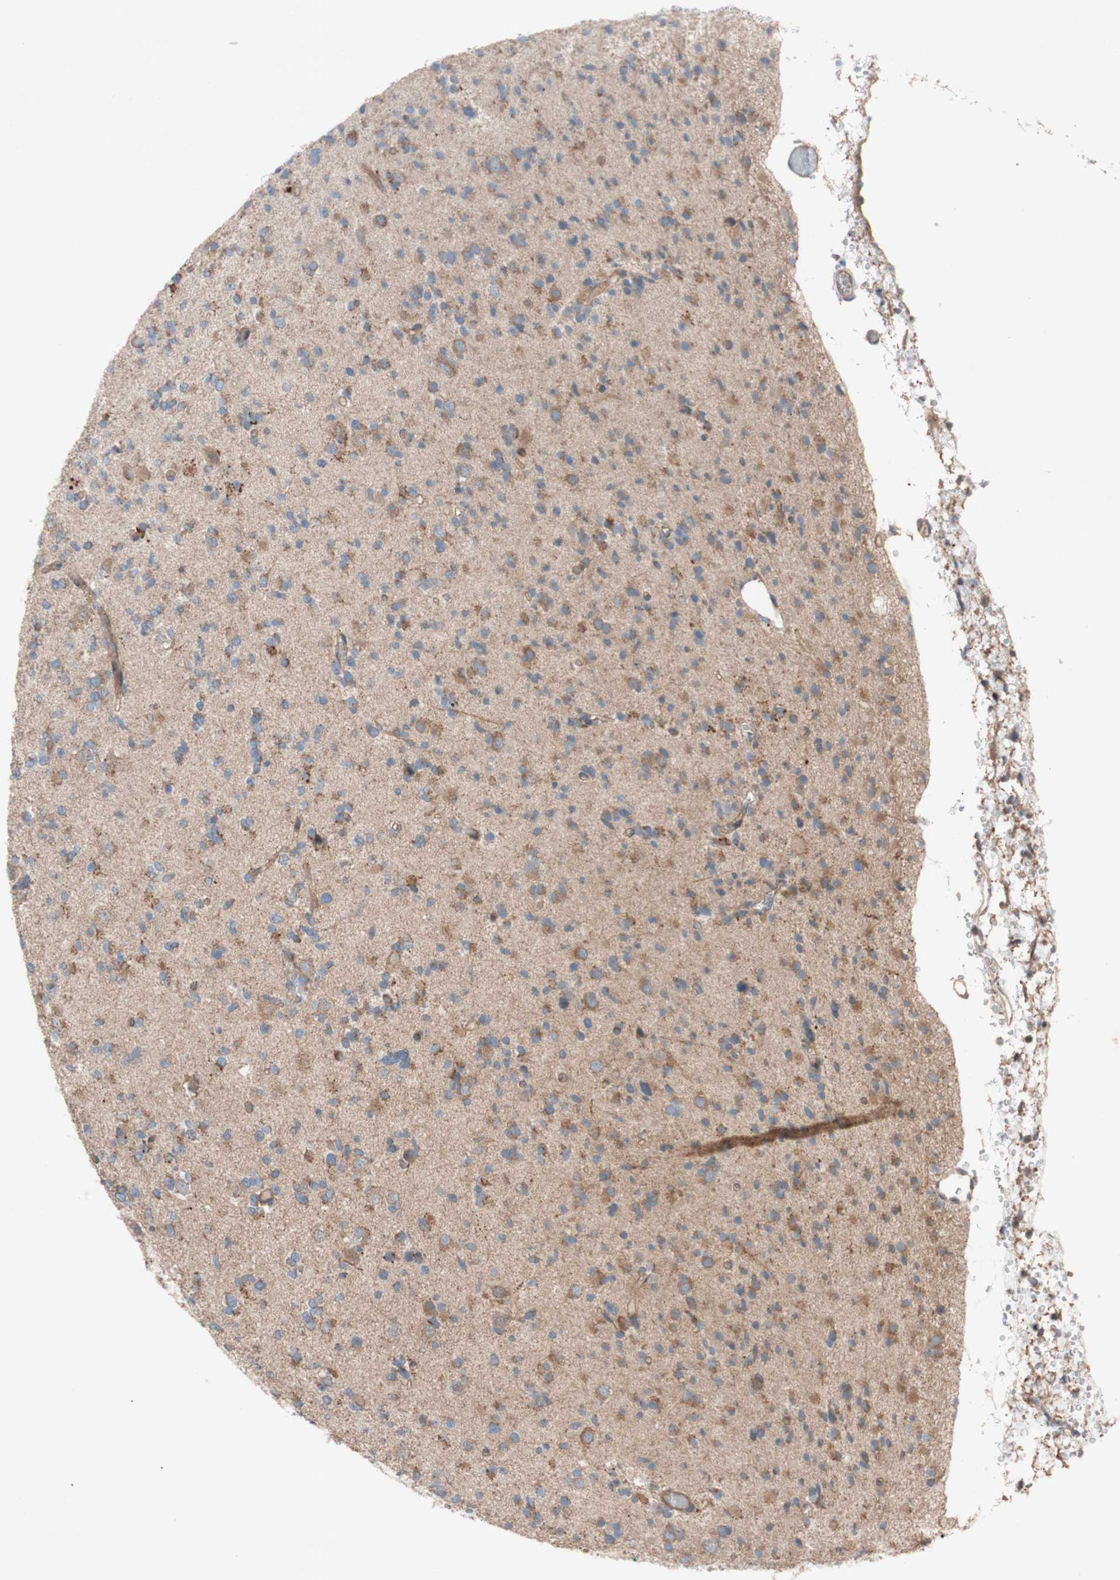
{"staining": {"intensity": "moderate", "quantity": ">75%", "location": "cytoplasmic/membranous"}, "tissue": "glioma", "cell_type": "Tumor cells", "image_type": "cancer", "snomed": [{"axis": "morphology", "description": "Glioma, malignant, Low grade"}, {"axis": "topography", "description": "Brain"}], "caption": "A medium amount of moderate cytoplasmic/membranous positivity is identified in about >75% of tumor cells in glioma tissue.", "gene": "TST", "patient": {"sex": "female", "age": 22}}